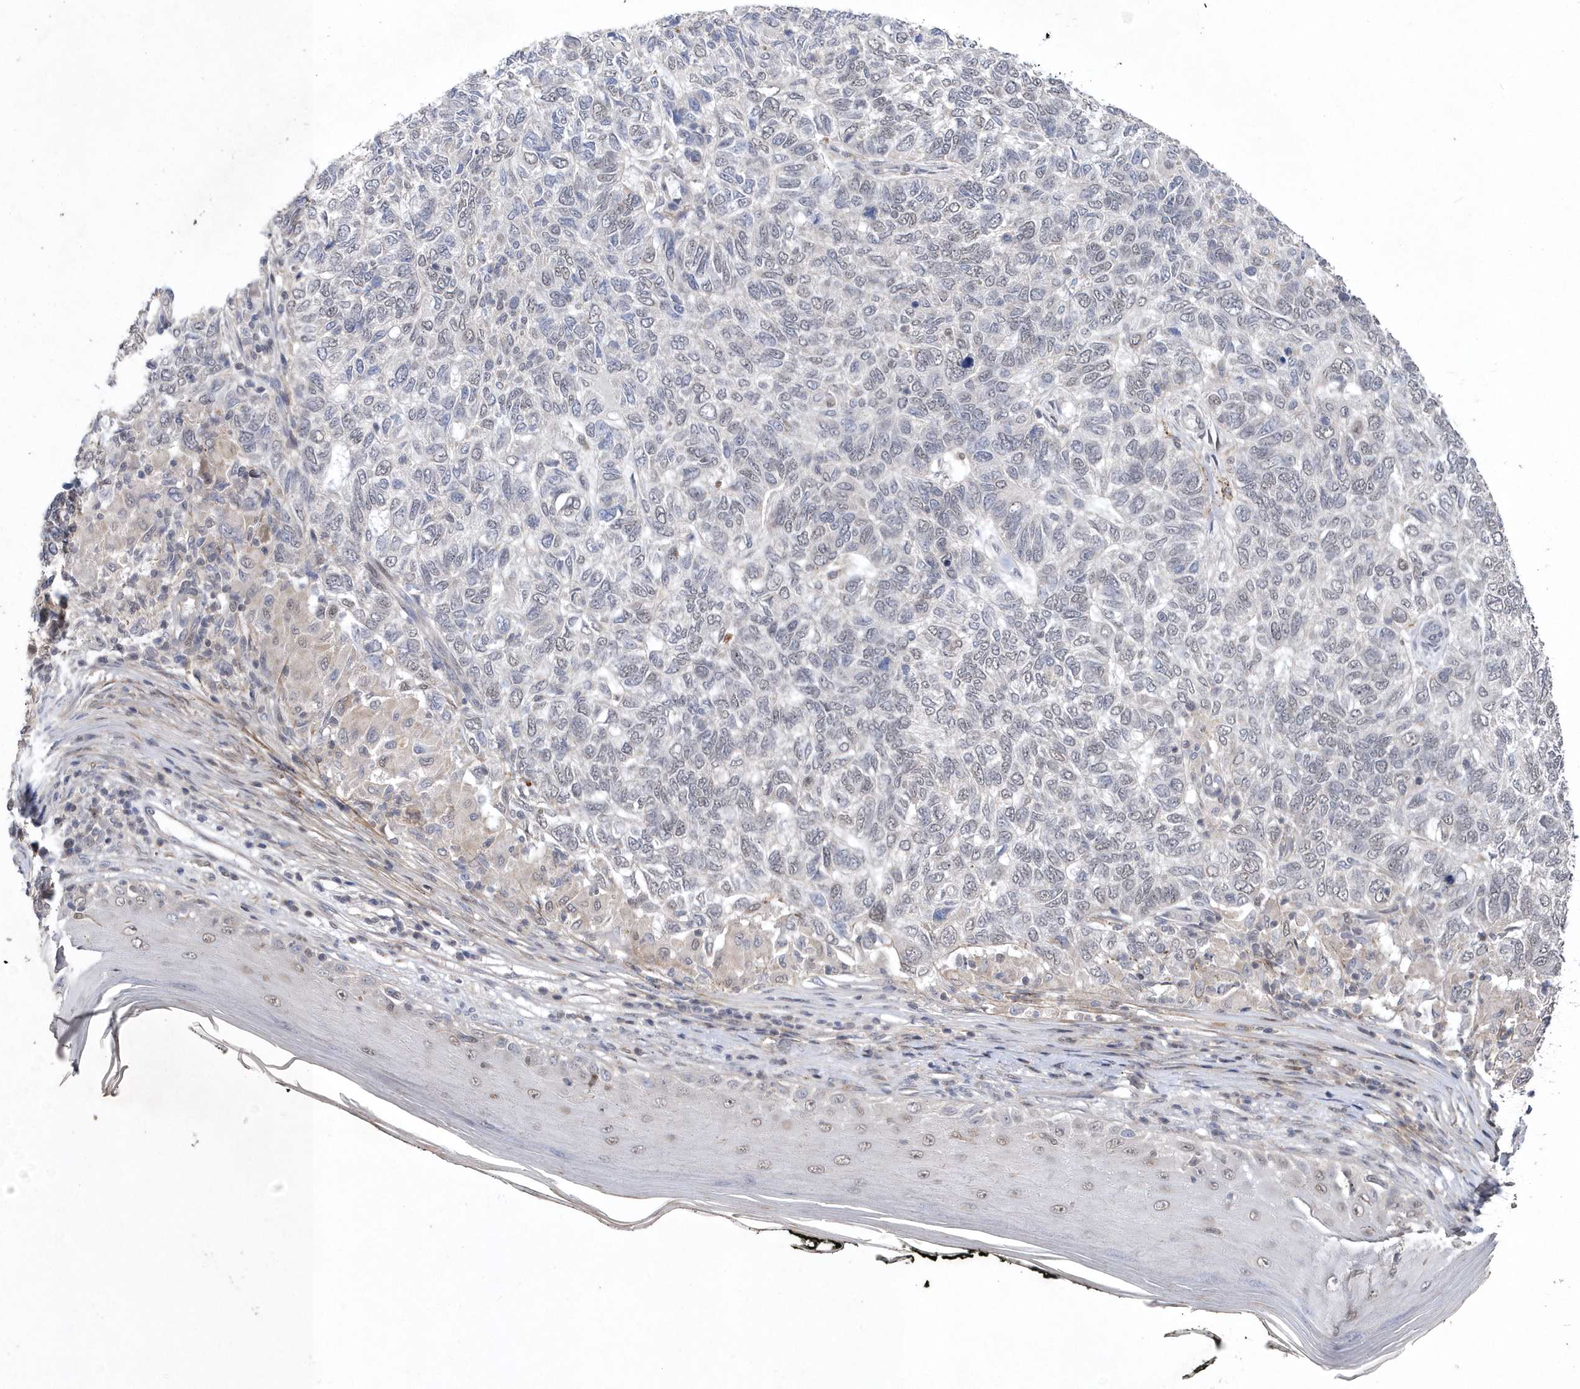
{"staining": {"intensity": "negative", "quantity": "none", "location": "none"}, "tissue": "skin cancer", "cell_type": "Tumor cells", "image_type": "cancer", "snomed": [{"axis": "morphology", "description": "Basal cell carcinoma"}, {"axis": "topography", "description": "Skin"}], "caption": "Immunohistochemistry of human skin basal cell carcinoma demonstrates no staining in tumor cells.", "gene": "BOD1L1", "patient": {"sex": "female", "age": 65}}